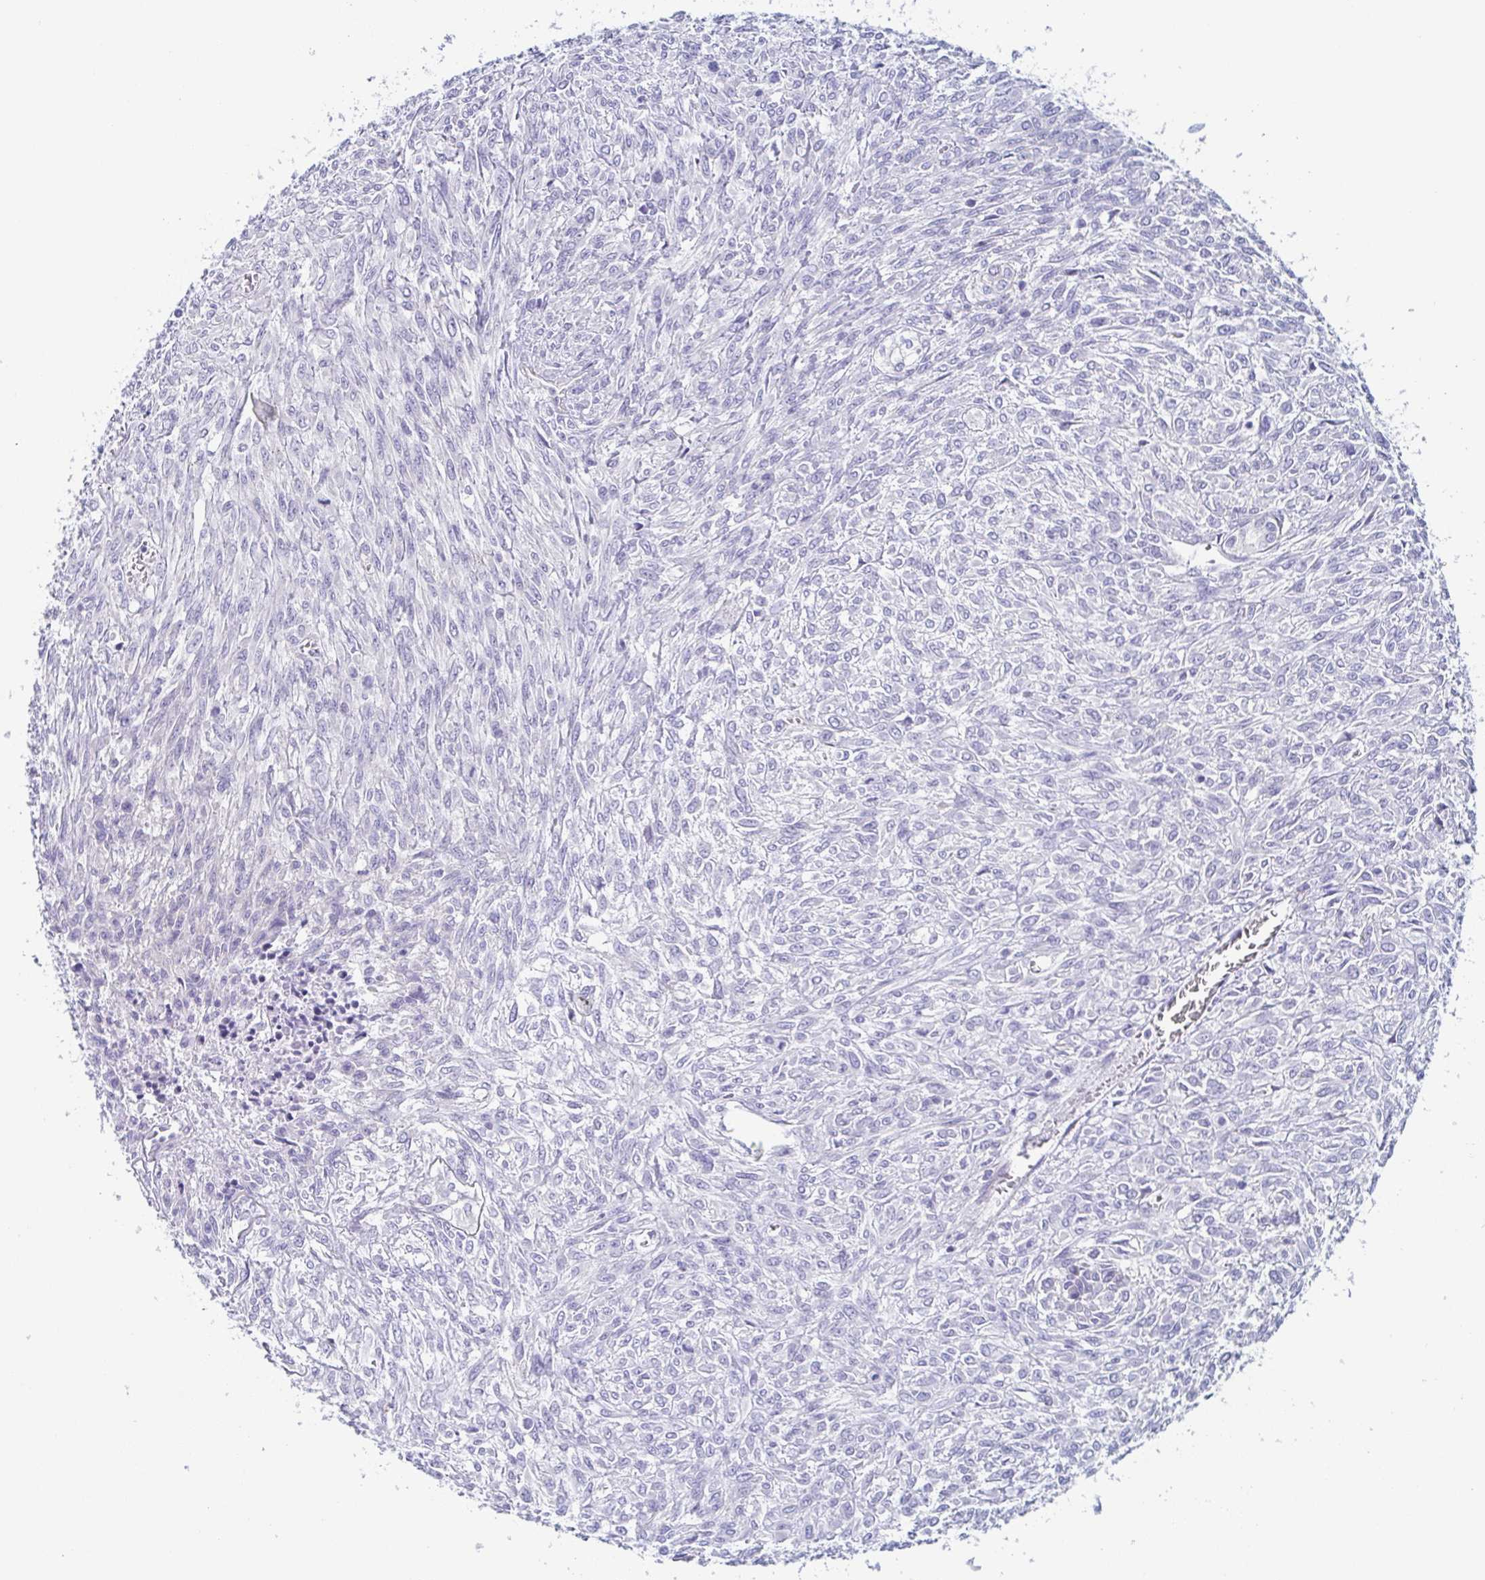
{"staining": {"intensity": "negative", "quantity": "none", "location": "none"}, "tissue": "renal cancer", "cell_type": "Tumor cells", "image_type": "cancer", "snomed": [{"axis": "morphology", "description": "Adenocarcinoma, NOS"}, {"axis": "topography", "description": "Kidney"}], "caption": "Tumor cells show no significant expression in adenocarcinoma (renal).", "gene": "DYNC1I1", "patient": {"sex": "male", "age": 58}}